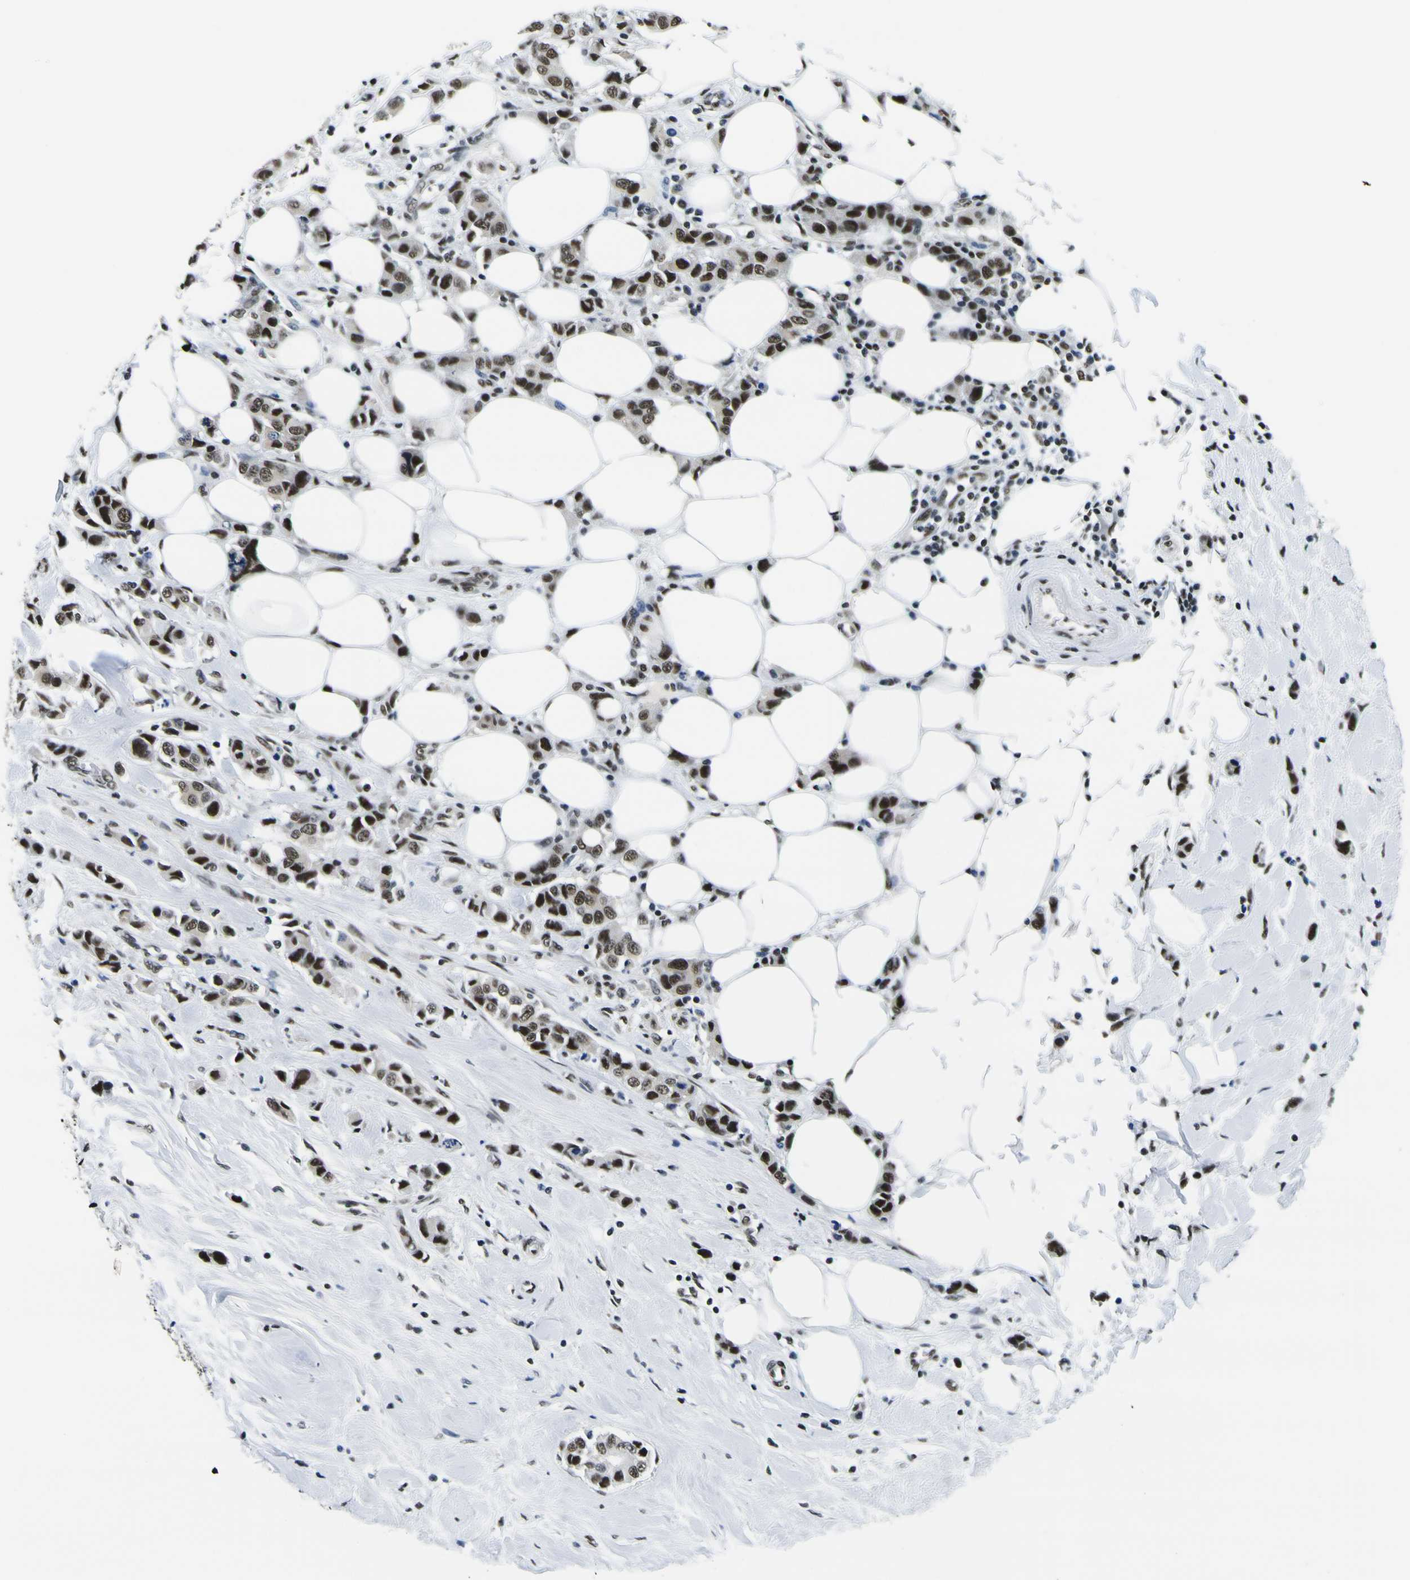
{"staining": {"intensity": "strong", "quantity": ">75%", "location": "nuclear"}, "tissue": "breast cancer", "cell_type": "Tumor cells", "image_type": "cancer", "snomed": [{"axis": "morphology", "description": "Normal tissue, NOS"}, {"axis": "morphology", "description": "Duct carcinoma"}, {"axis": "topography", "description": "Breast"}], "caption": "Immunohistochemistry (DAB (3,3'-diaminobenzidine)) staining of human infiltrating ductal carcinoma (breast) shows strong nuclear protein staining in about >75% of tumor cells. Immunohistochemistry stains the protein of interest in brown and the nuclei are stained blue.", "gene": "SP1", "patient": {"sex": "female", "age": 50}}